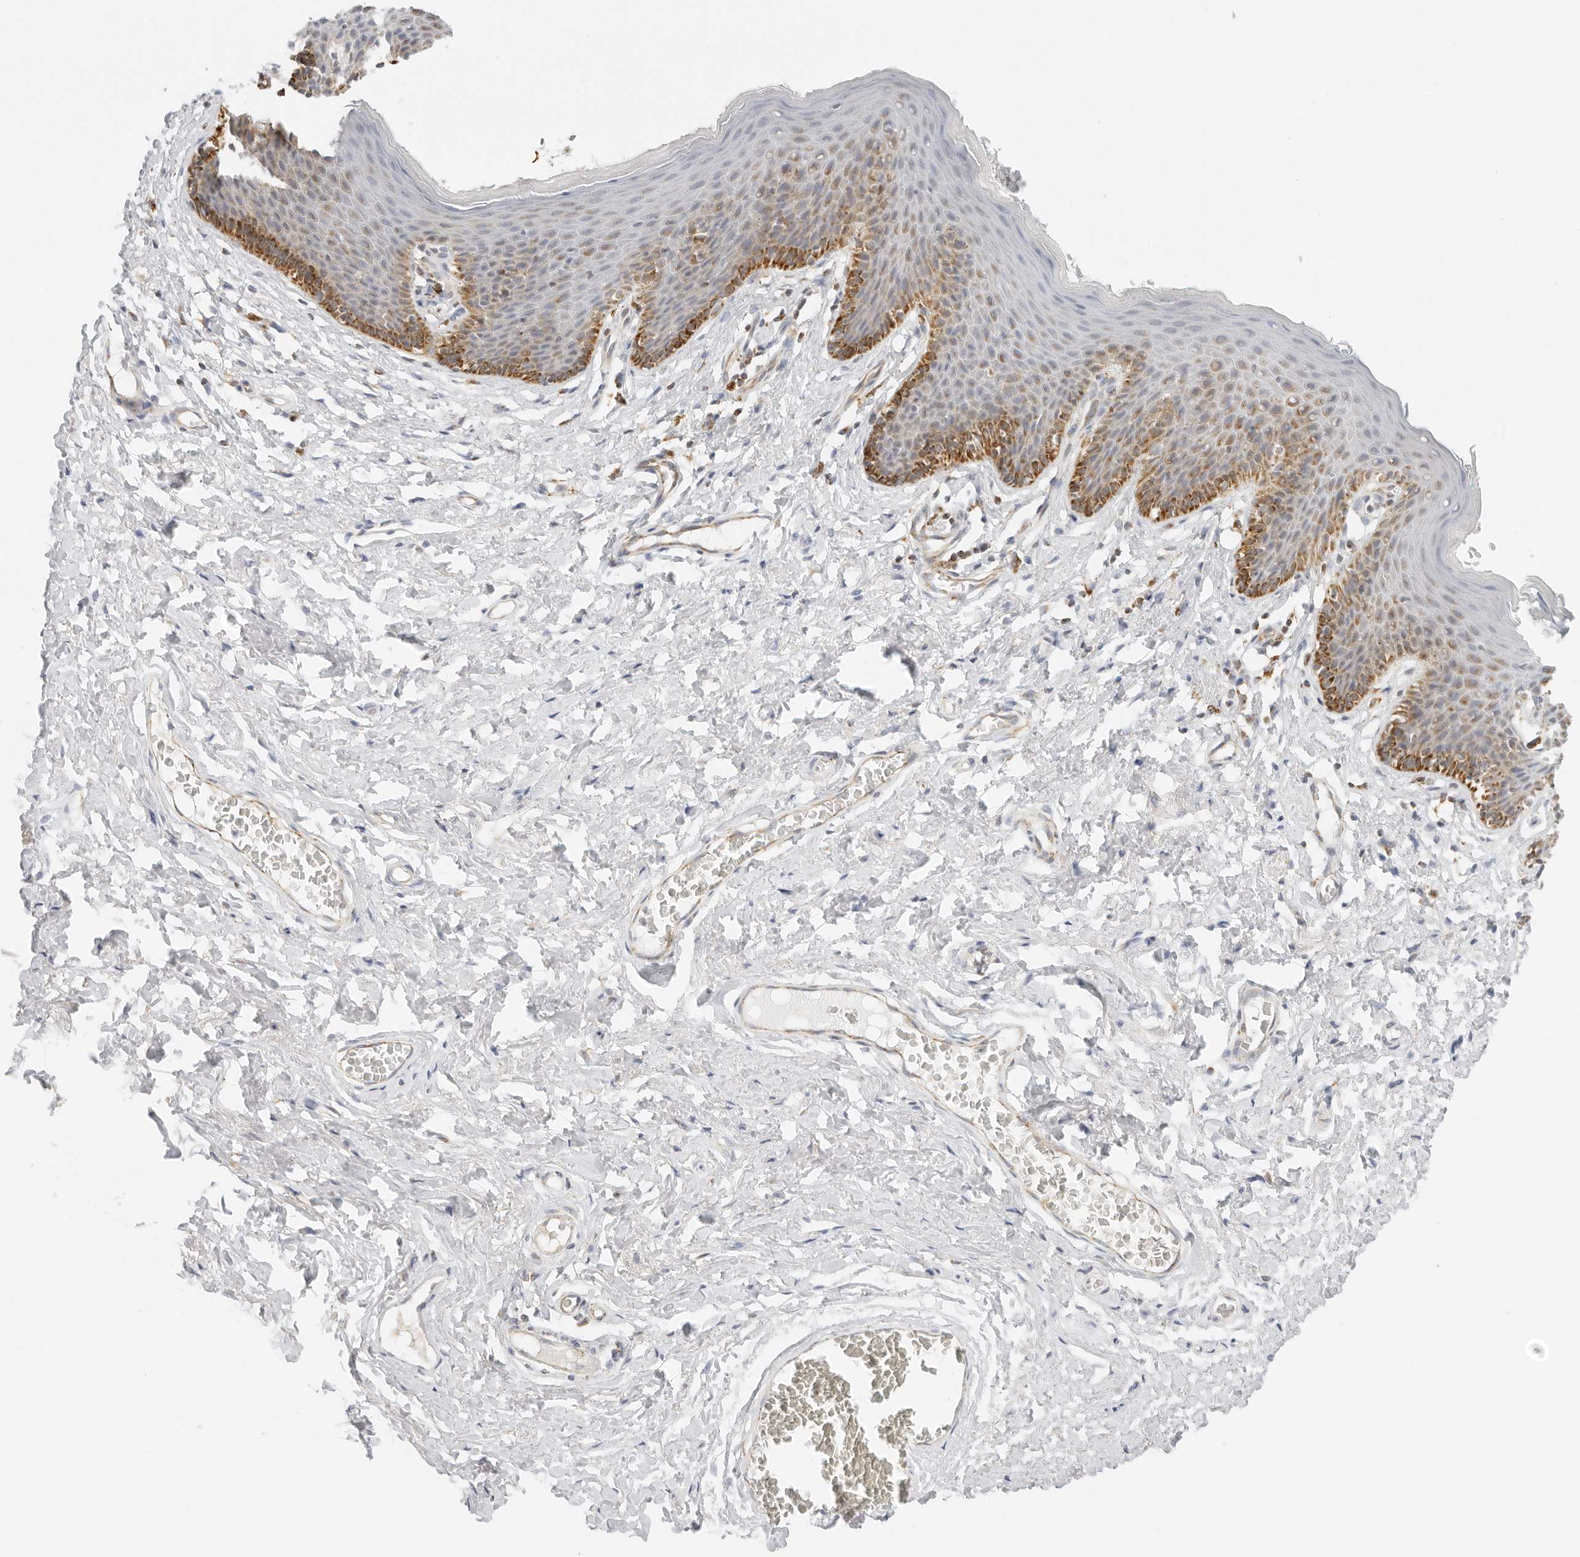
{"staining": {"intensity": "strong", "quantity": "25%-75%", "location": "cytoplasmic/membranous"}, "tissue": "skin", "cell_type": "Epidermal cells", "image_type": "normal", "snomed": [{"axis": "morphology", "description": "Normal tissue, NOS"}, {"axis": "topography", "description": "Vulva"}], "caption": "This micrograph exhibits benign skin stained with immunohistochemistry (IHC) to label a protein in brown. The cytoplasmic/membranous of epidermal cells show strong positivity for the protein. Nuclei are counter-stained blue.", "gene": "RC3H1", "patient": {"sex": "female", "age": 66}}